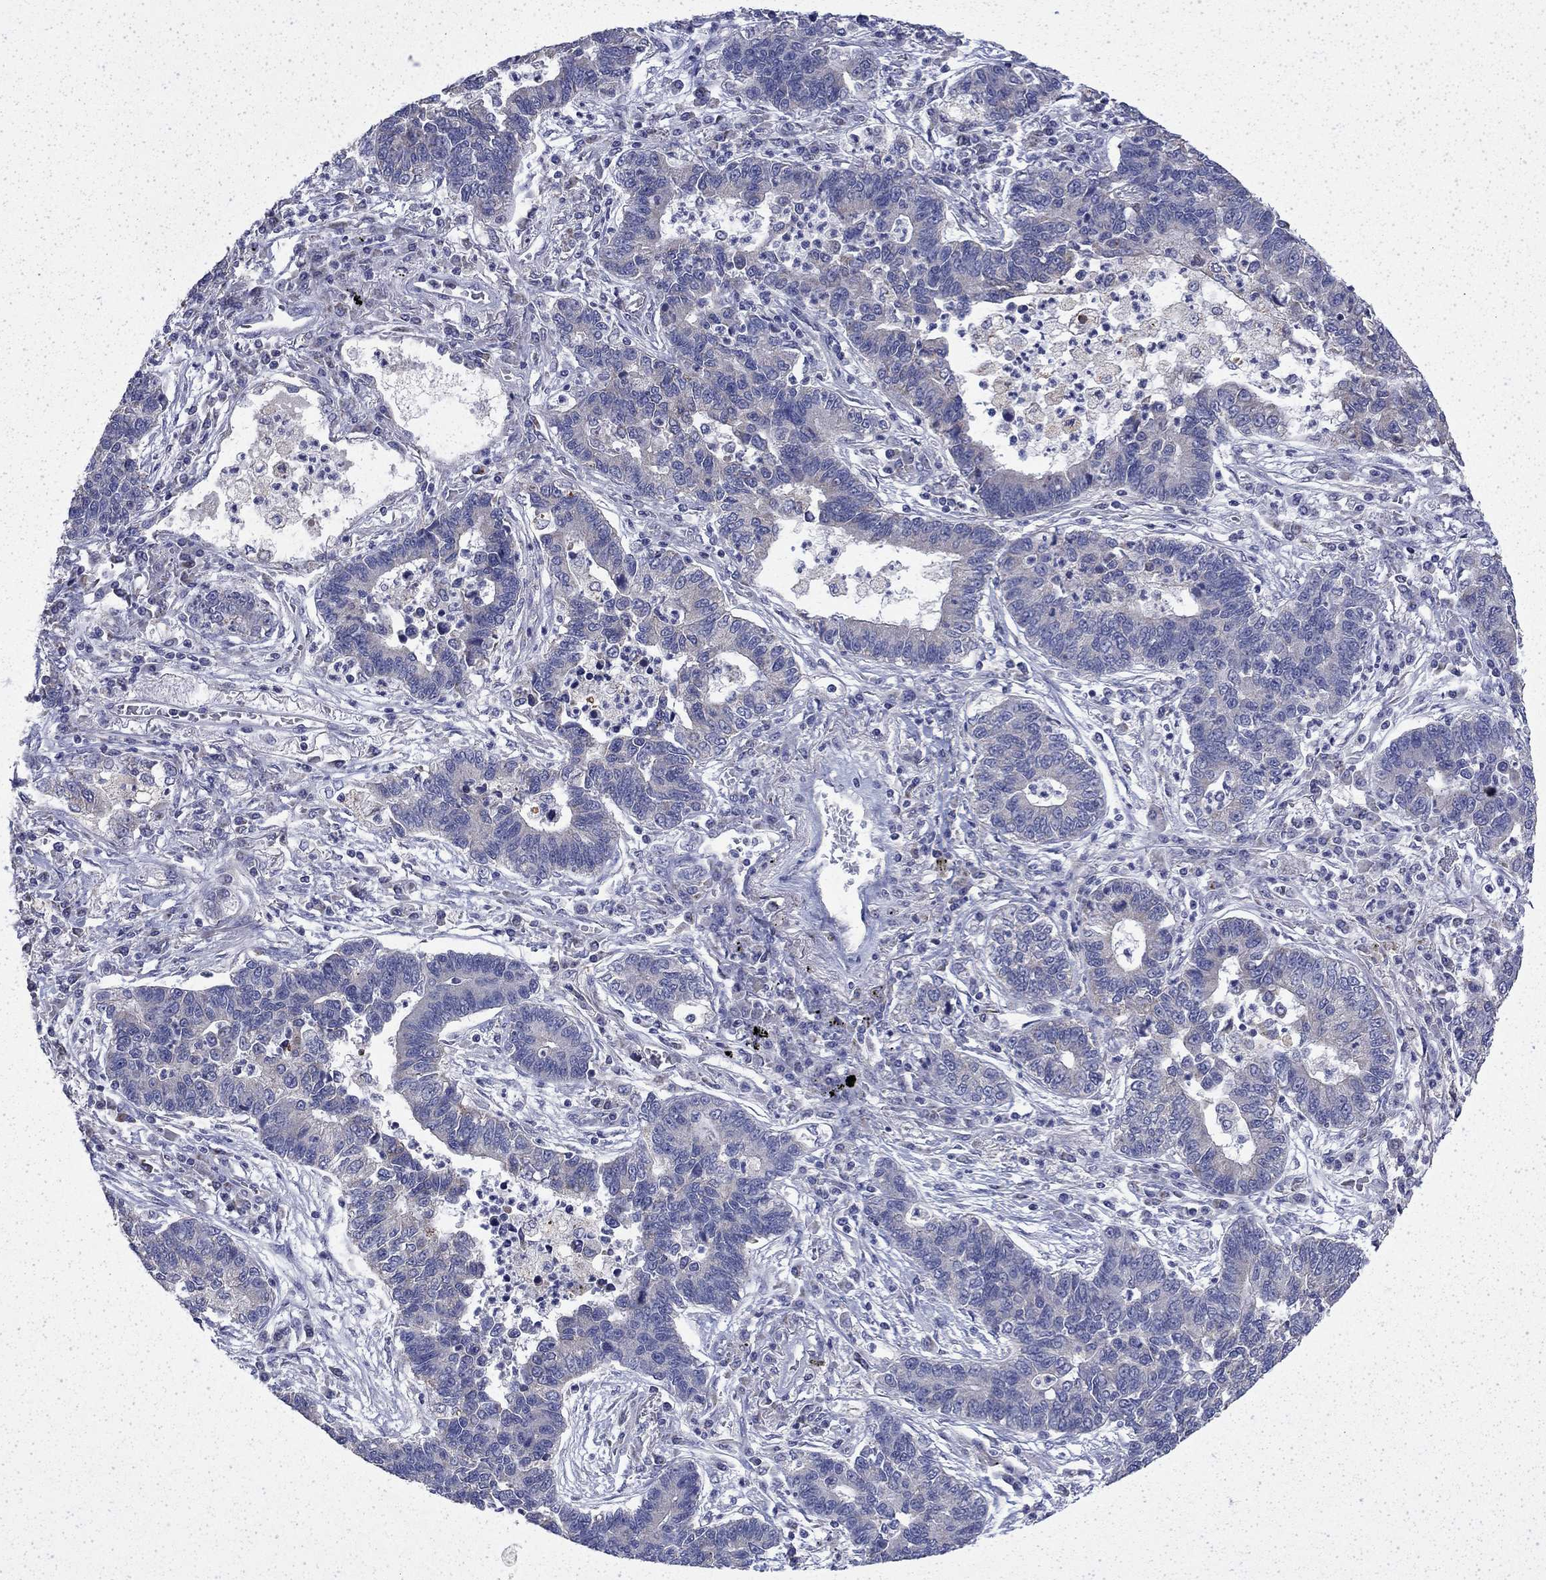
{"staining": {"intensity": "negative", "quantity": "none", "location": "none"}, "tissue": "lung cancer", "cell_type": "Tumor cells", "image_type": "cancer", "snomed": [{"axis": "morphology", "description": "Adenocarcinoma, NOS"}, {"axis": "topography", "description": "Lung"}], "caption": "This is a histopathology image of IHC staining of lung adenocarcinoma, which shows no expression in tumor cells.", "gene": "DTNA", "patient": {"sex": "female", "age": 57}}